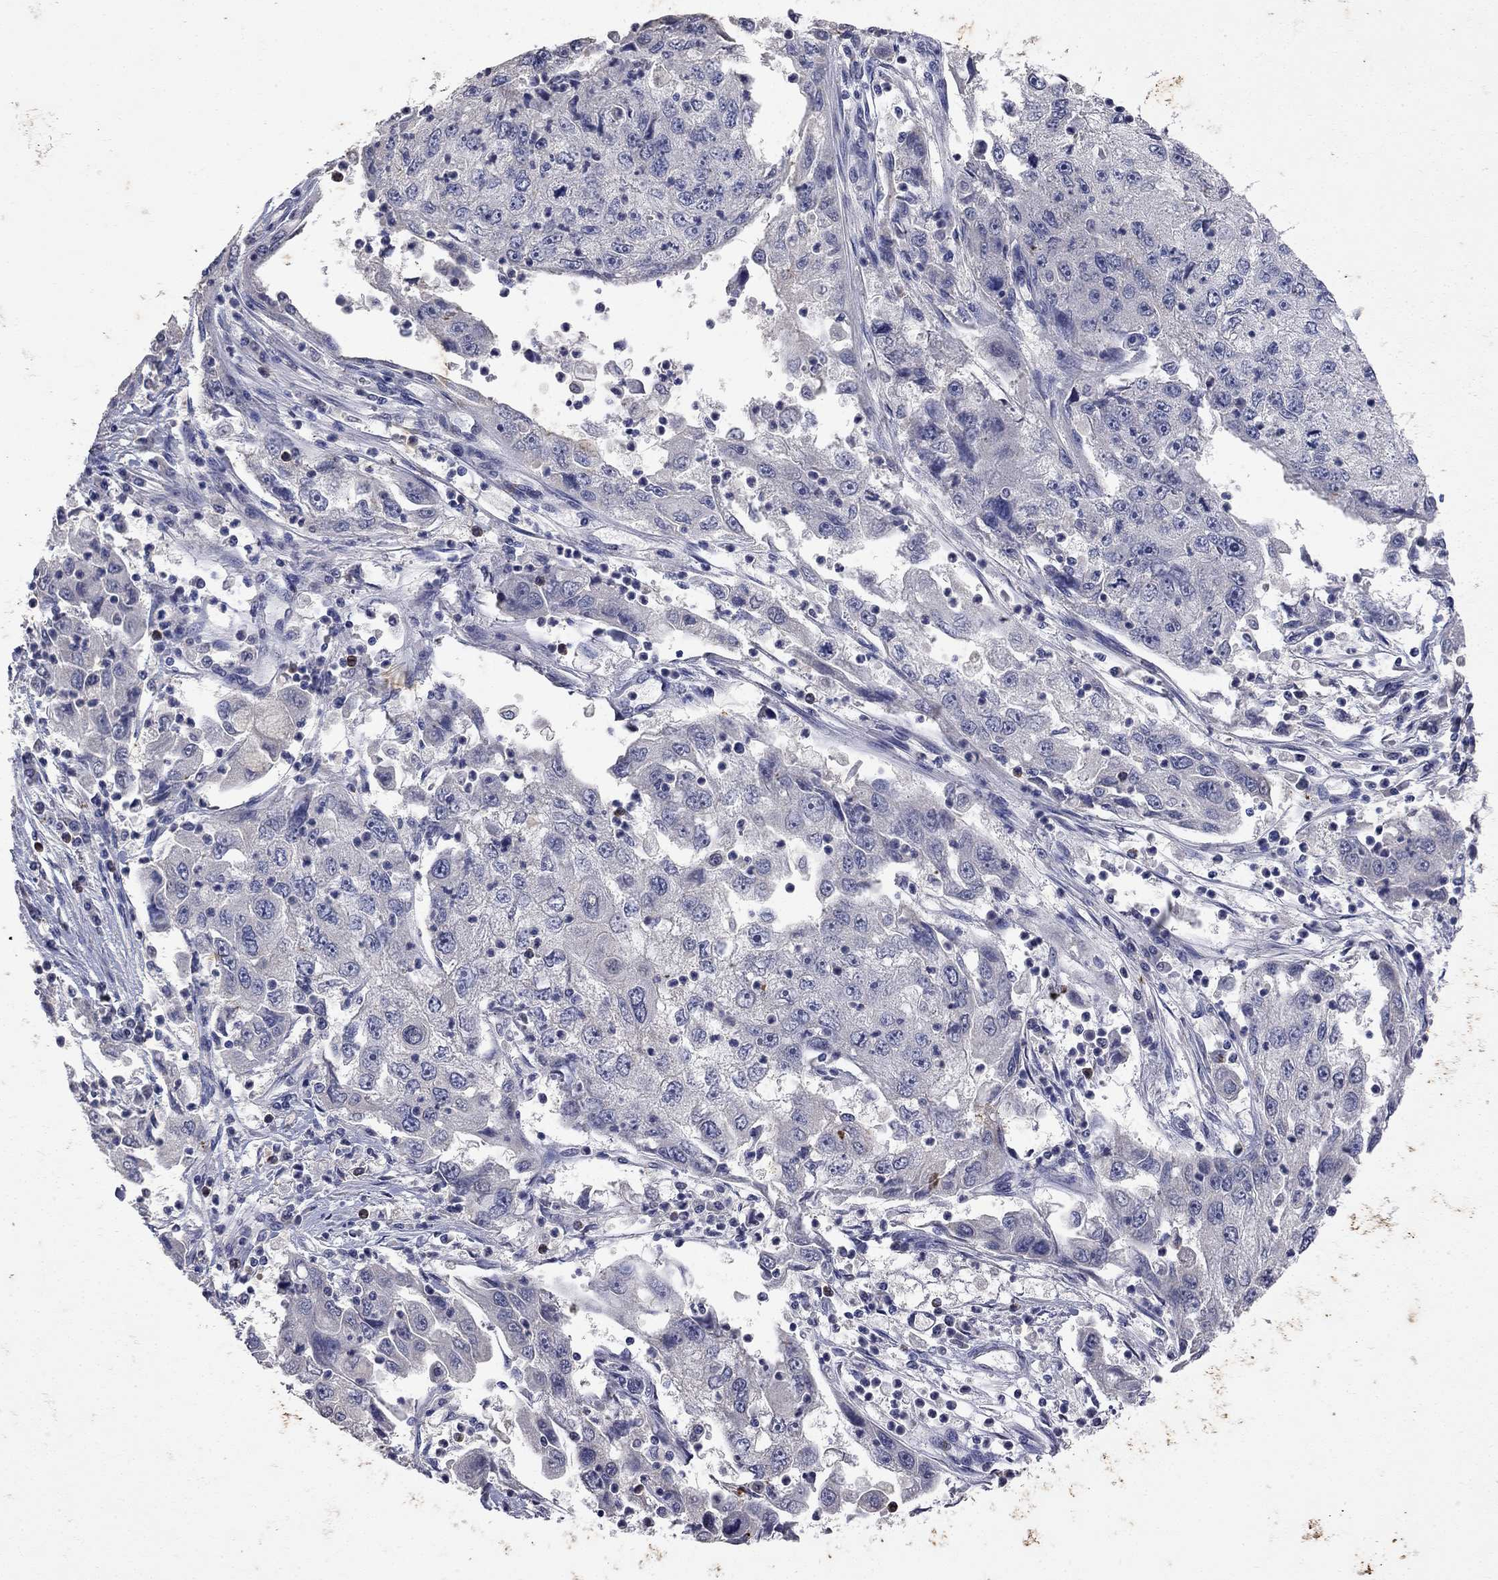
{"staining": {"intensity": "negative", "quantity": "none", "location": "none"}, "tissue": "cervical cancer", "cell_type": "Tumor cells", "image_type": "cancer", "snomed": [{"axis": "morphology", "description": "Squamous cell carcinoma, NOS"}, {"axis": "topography", "description": "Cervix"}], "caption": "Cervical squamous cell carcinoma stained for a protein using immunohistochemistry (IHC) shows no expression tumor cells.", "gene": "NOS2", "patient": {"sex": "female", "age": 36}}